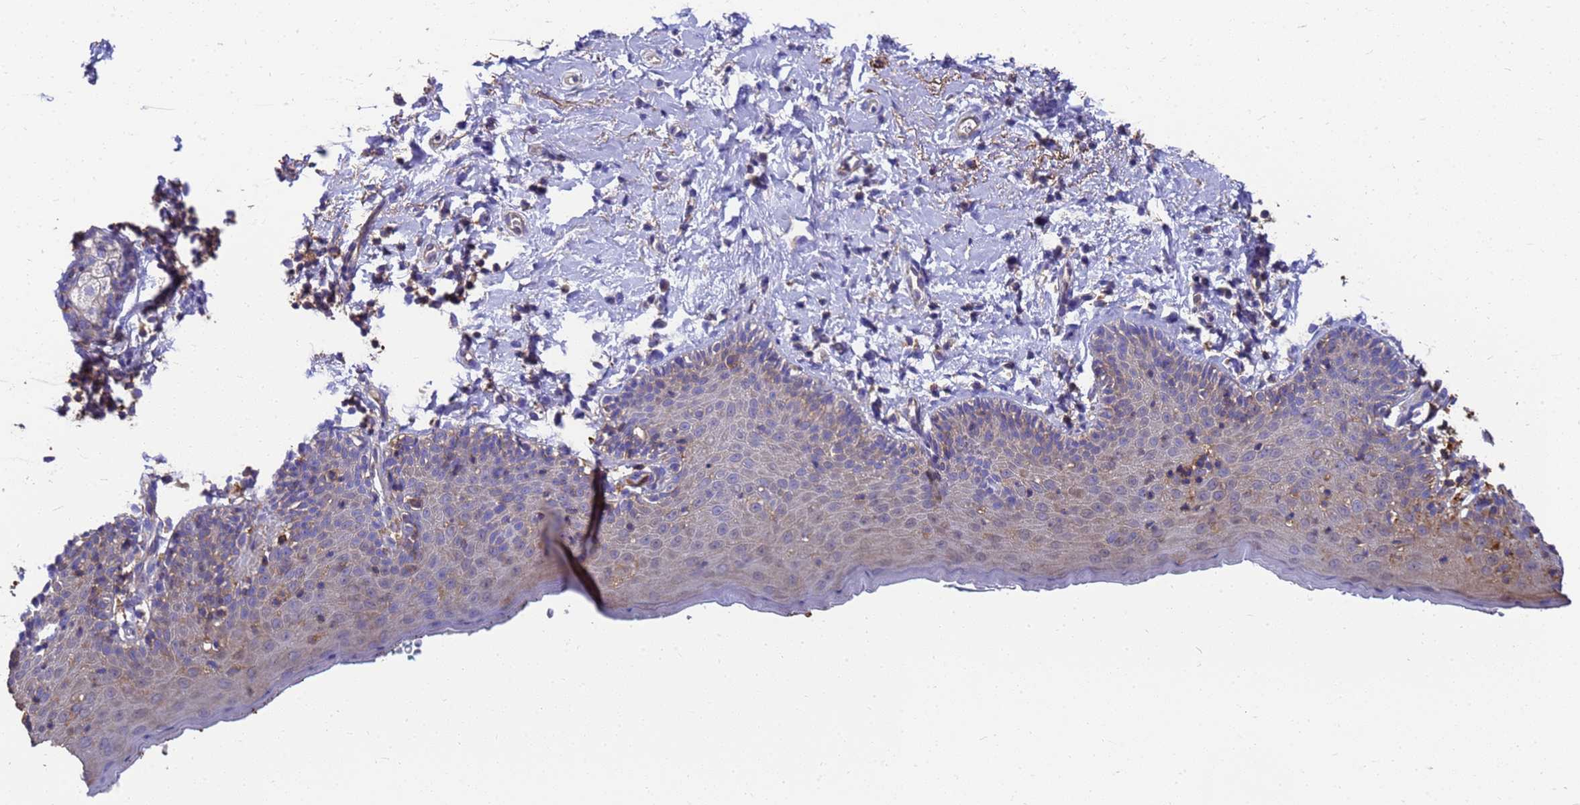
{"staining": {"intensity": "weak", "quantity": "<25%", "location": "cytoplasmic/membranous"}, "tissue": "skin", "cell_type": "Epidermal cells", "image_type": "normal", "snomed": [{"axis": "morphology", "description": "Normal tissue, NOS"}, {"axis": "topography", "description": "Vulva"}], "caption": "This is a micrograph of immunohistochemistry staining of unremarkable skin, which shows no staining in epidermal cells. (DAB immunohistochemistry (IHC) visualized using brightfield microscopy, high magnification).", "gene": "ZNF235", "patient": {"sex": "female", "age": 66}}